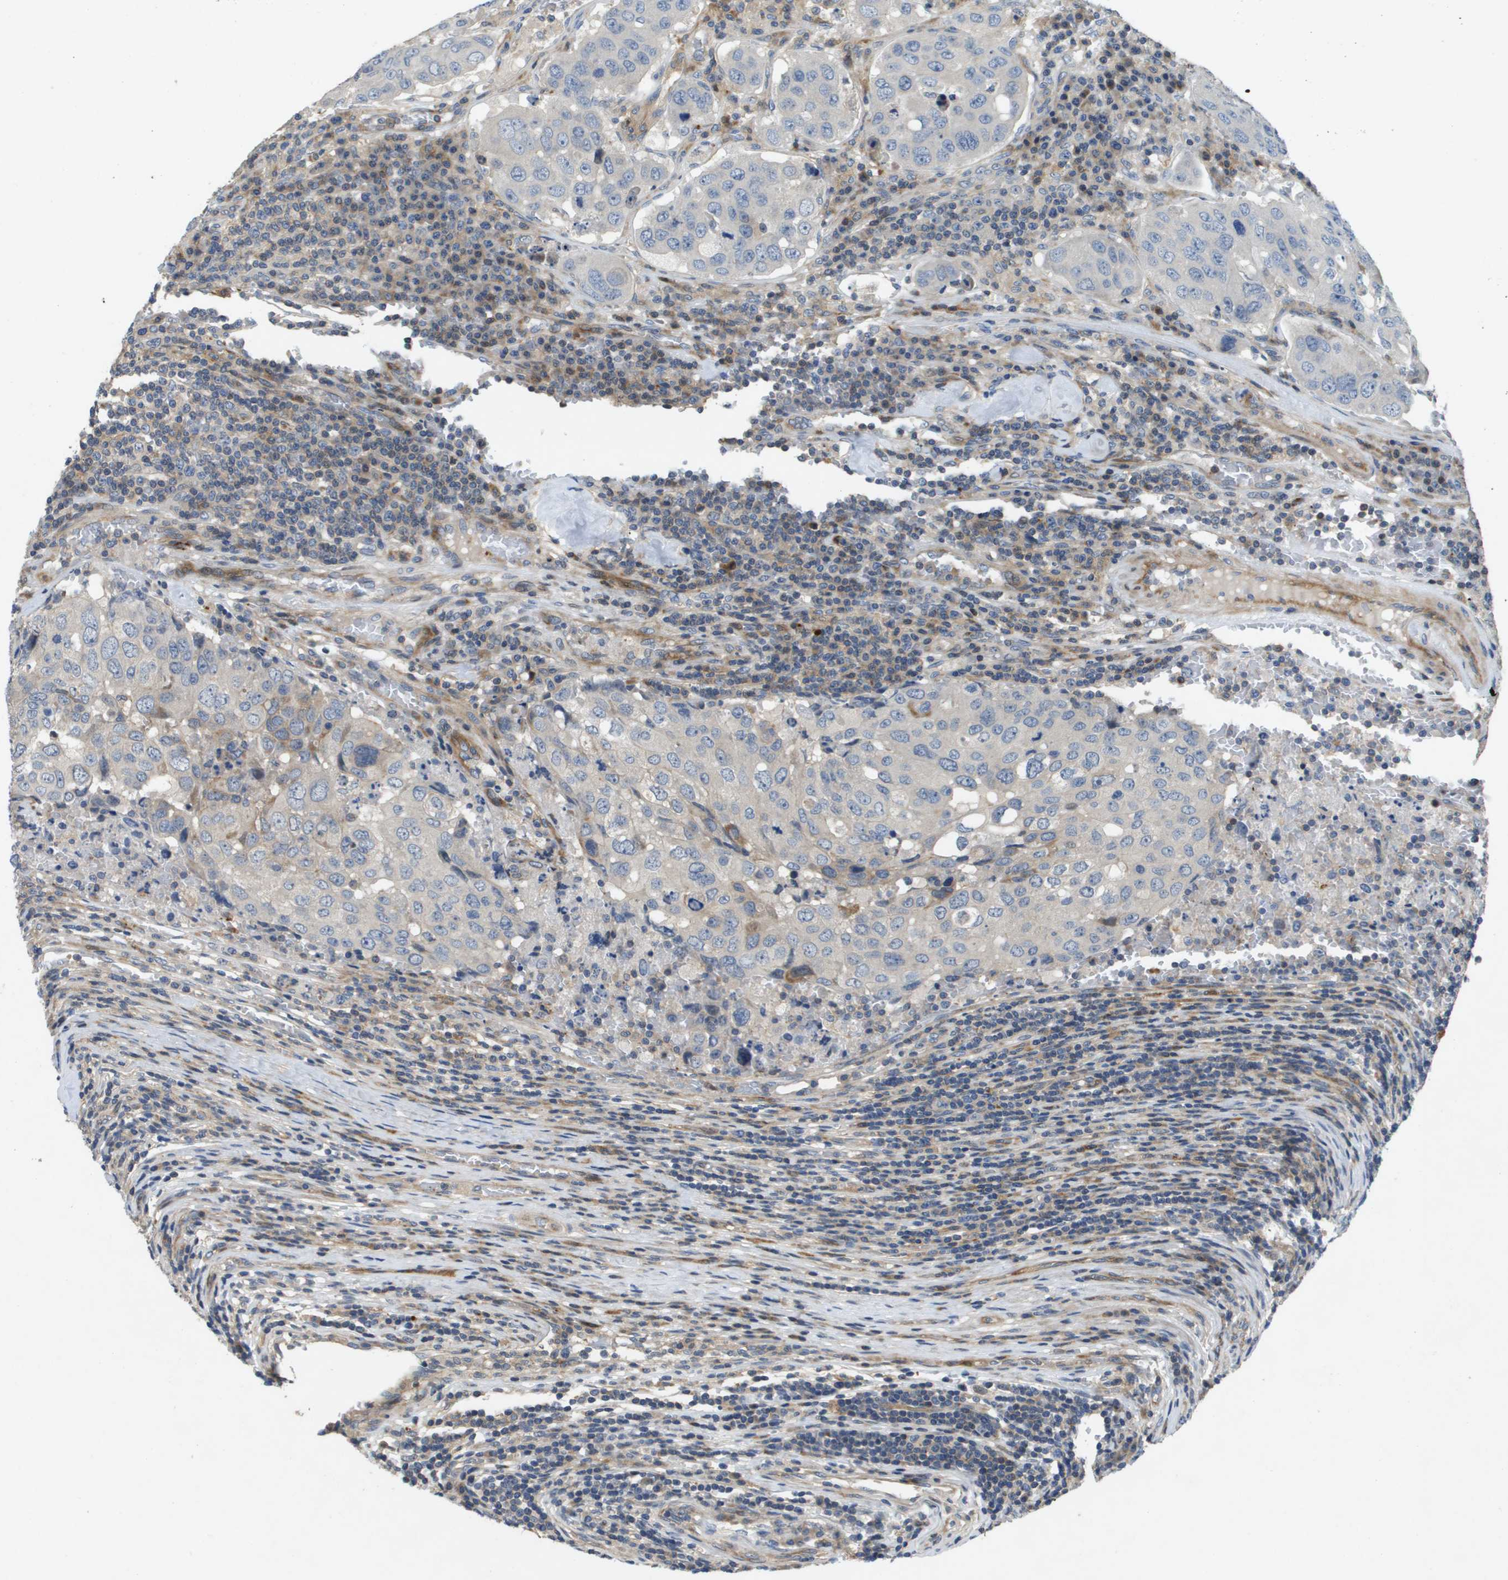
{"staining": {"intensity": "weak", "quantity": "<25%", "location": "cytoplasmic/membranous"}, "tissue": "urothelial cancer", "cell_type": "Tumor cells", "image_type": "cancer", "snomed": [{"axis": "morphology", "description": "Urothelial carcinoma, High grade"}, {"axis": "topography", "description": "Lymph node"}, {"axis": "topography", "description": "Urinary bladder"}], "caption": "Tumor cells show no significant expression in high-grade urothelial carcinoma.", "gene": "SCN4B", "patient": {"sex": "male", "age": 51}}